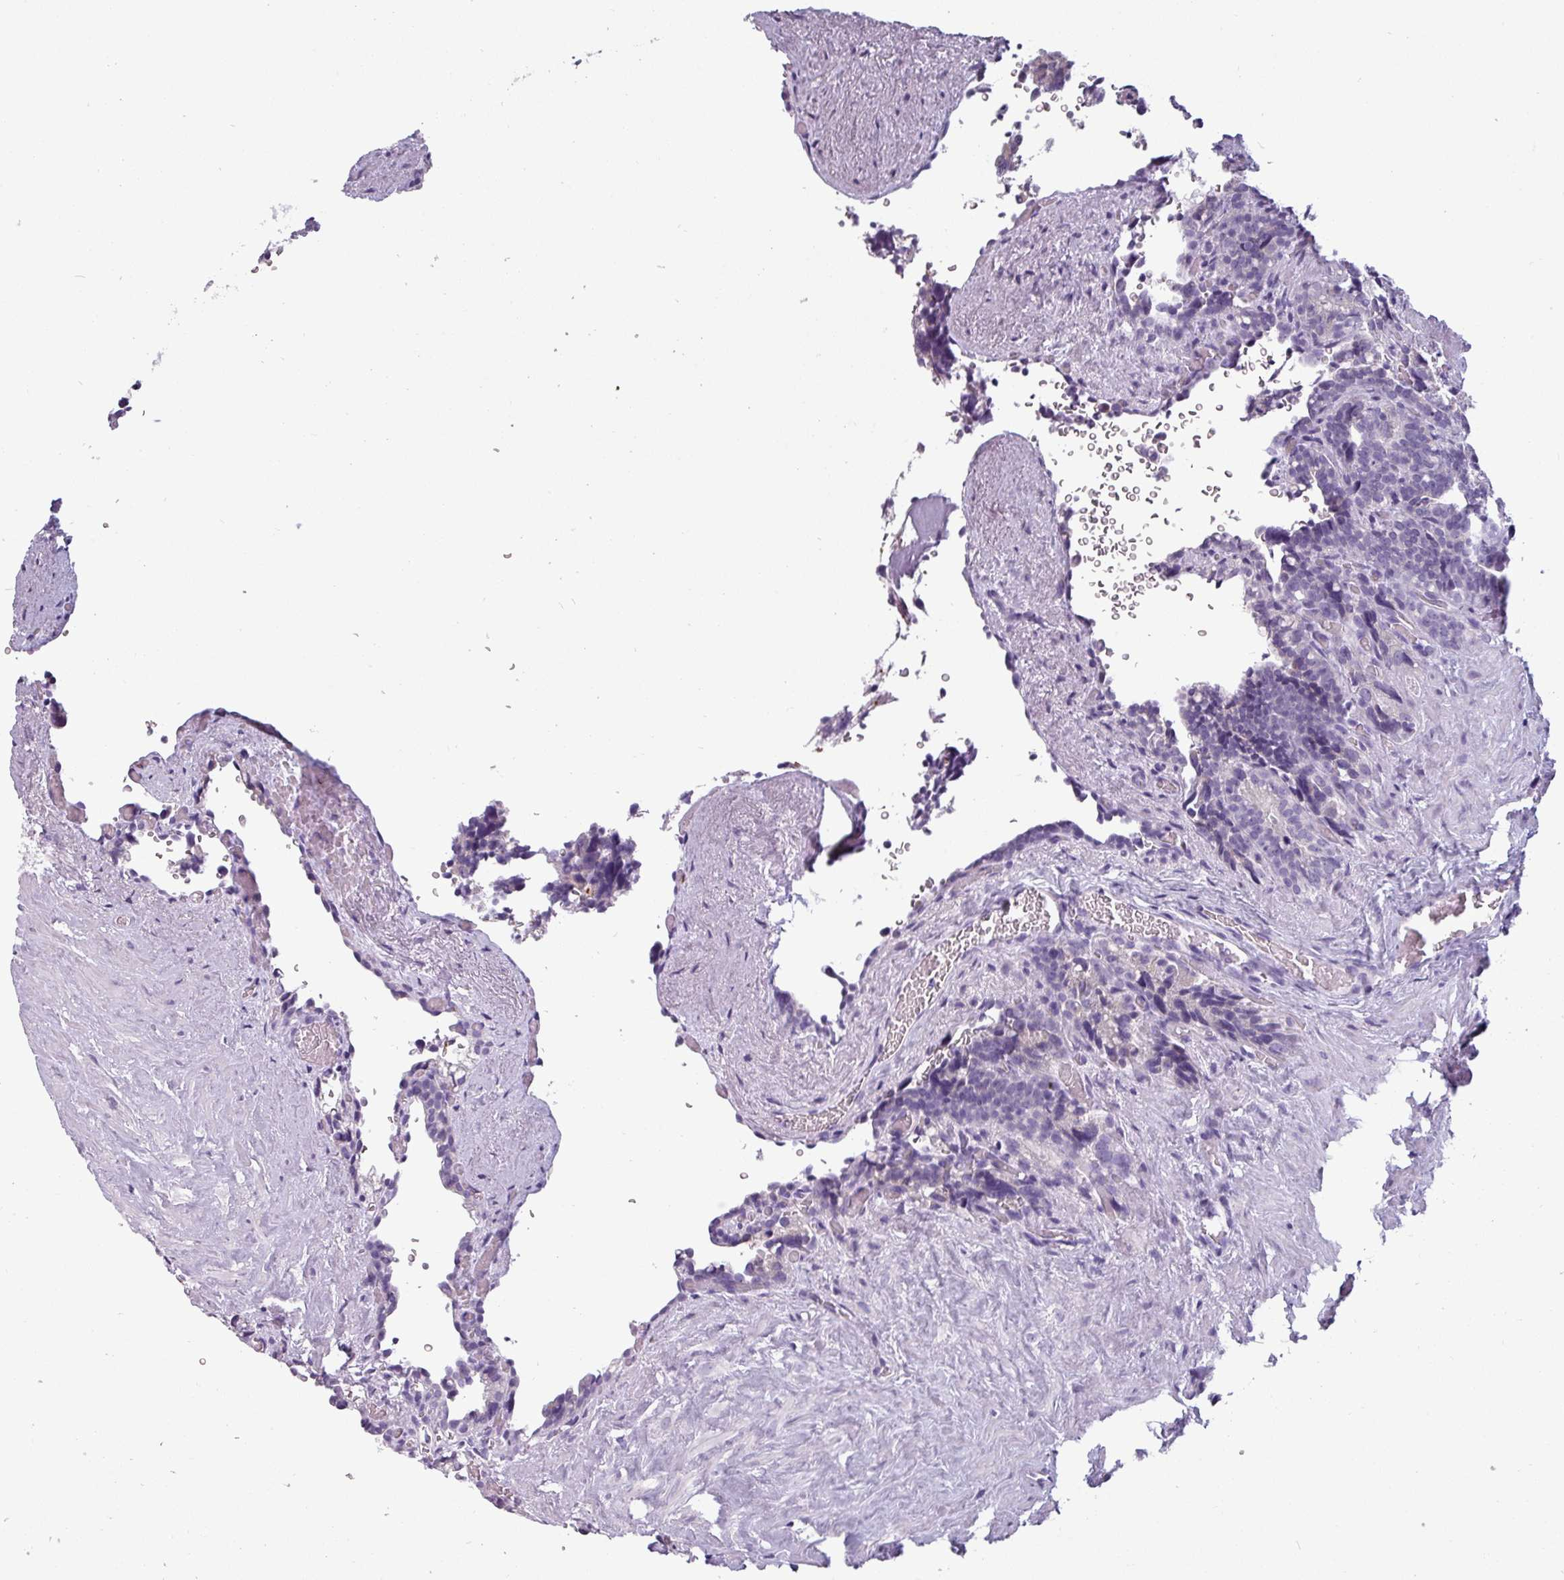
{"staining": {"intensity": "negative", "quantity": "none", "location": "none"}, "tissue": "seminal vesicle", "cell_type": "Glandular cells", "image_type": "normal", "snomed": [{"axis": "morphology", "description": "Normal tissue, NOS"}, {"axis": "topography", "description": "Seminal veicle"}], "caption": "Immunohistochemistry micrograph of unremarkable seminal vesicle: seminal vesicle stained with DAB (3,3'-diaminobenzidine) demonstrates no significant protein staining in glandular cells. Brightfield microscopy of immunohistochemistry (IHC) stained with DAB (brown) and hematoxylin (blue), captured at high magnification.", "gene": "SLC26A9", "patient": {"sex": "male", "age": 68}}